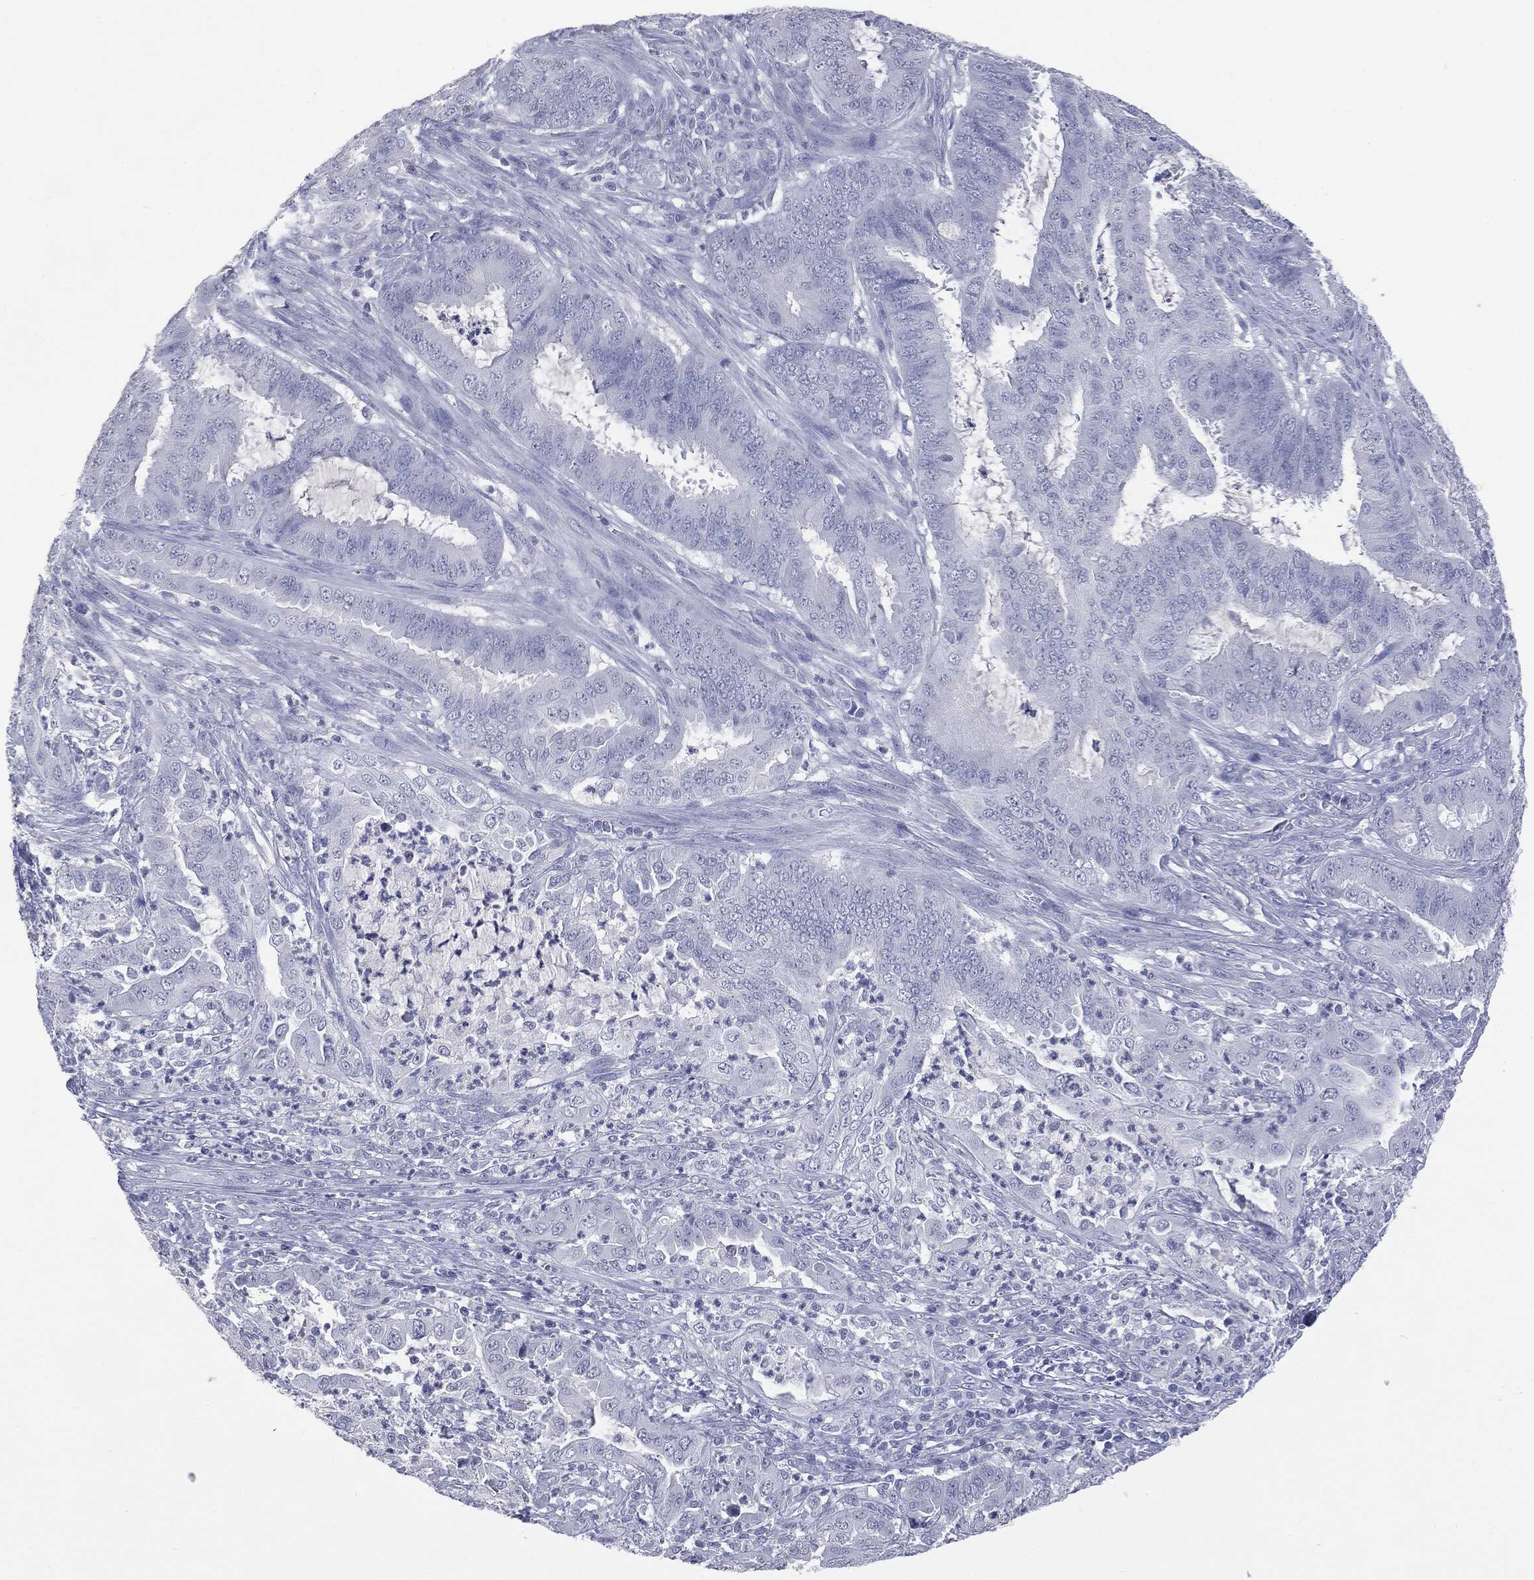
{"staining": {"intensity": "negative", "quantity": "none", "location": "none"}, "tissue": "endometrial cancer", "cell_type": "Tumor cells", "image_type": "cancer", "snomed": [{"axis": "morphology", "description": "Adenocarcinoma, NOS"}, {"axis": "topography", "description": "Endometrium"}], "caption": "Immunohistochemistry (IHC) histopathology image of endometrial cancer (adenocarcinoma) stained for a protein (brown), which reveals no expression in tumor cells.", "gene": "TSHB", "patient": {"sex": "female", "age": 51}}